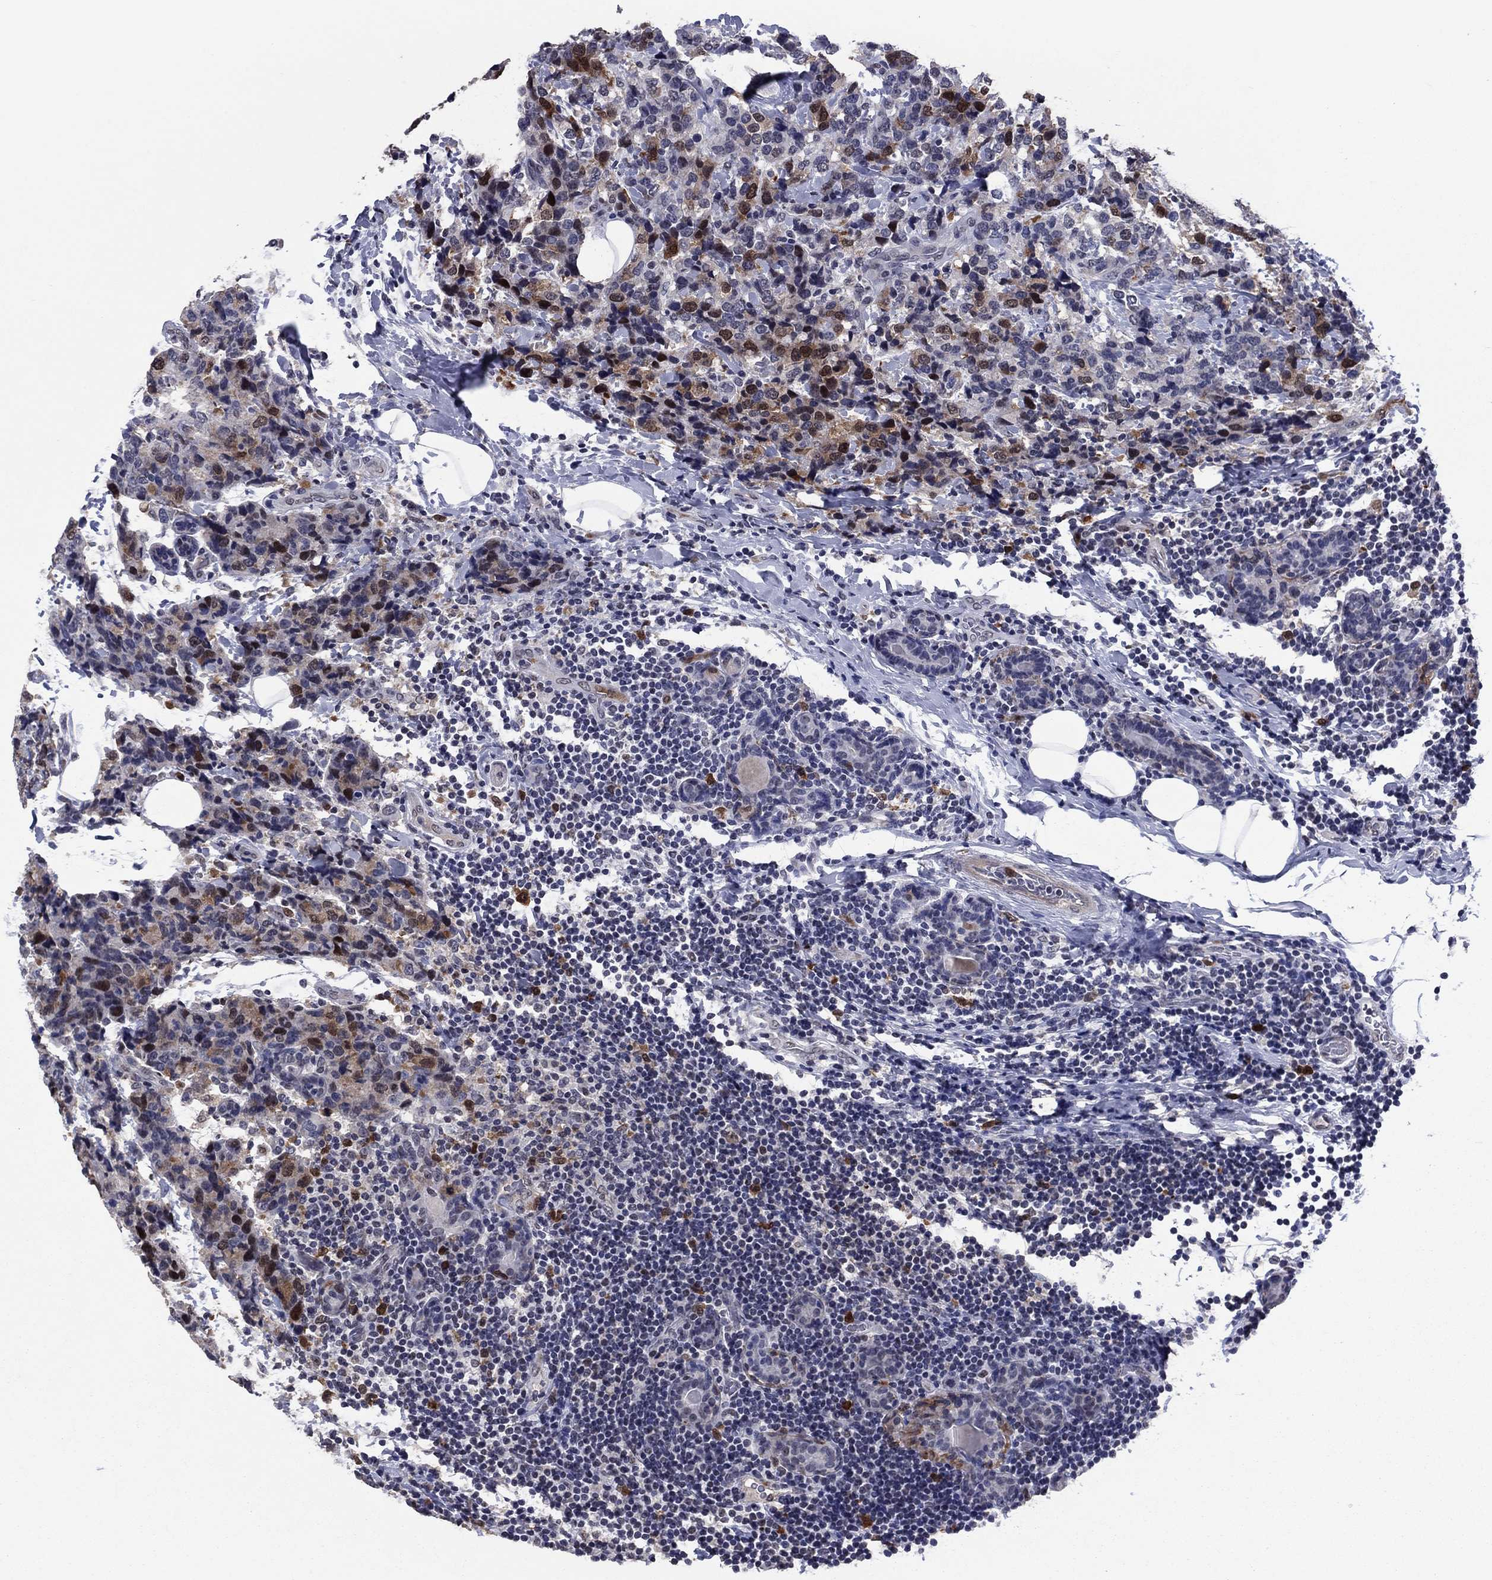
{"staining": {"intensity": "strong", "quantity": "<25%", "location": "cytoplasmic/membranous,nuclear"}, "tissue": "breast cancer", "cell_type": "Tumor cells", "image_type": "cancer", "snomed": [{"axis": "morphology", "description": "Lobular carcinoma"}, {"axis": "topography", "description": "Breast"}], "caption": "Breast lobular carcinoma stained with a brown dye demonstrates strong cytoplasmic/membranous and nuclear positive expression in about <25% of tumor cells.", "gene": "TYMS", "patient": {"sex": "female", "age": 59}}